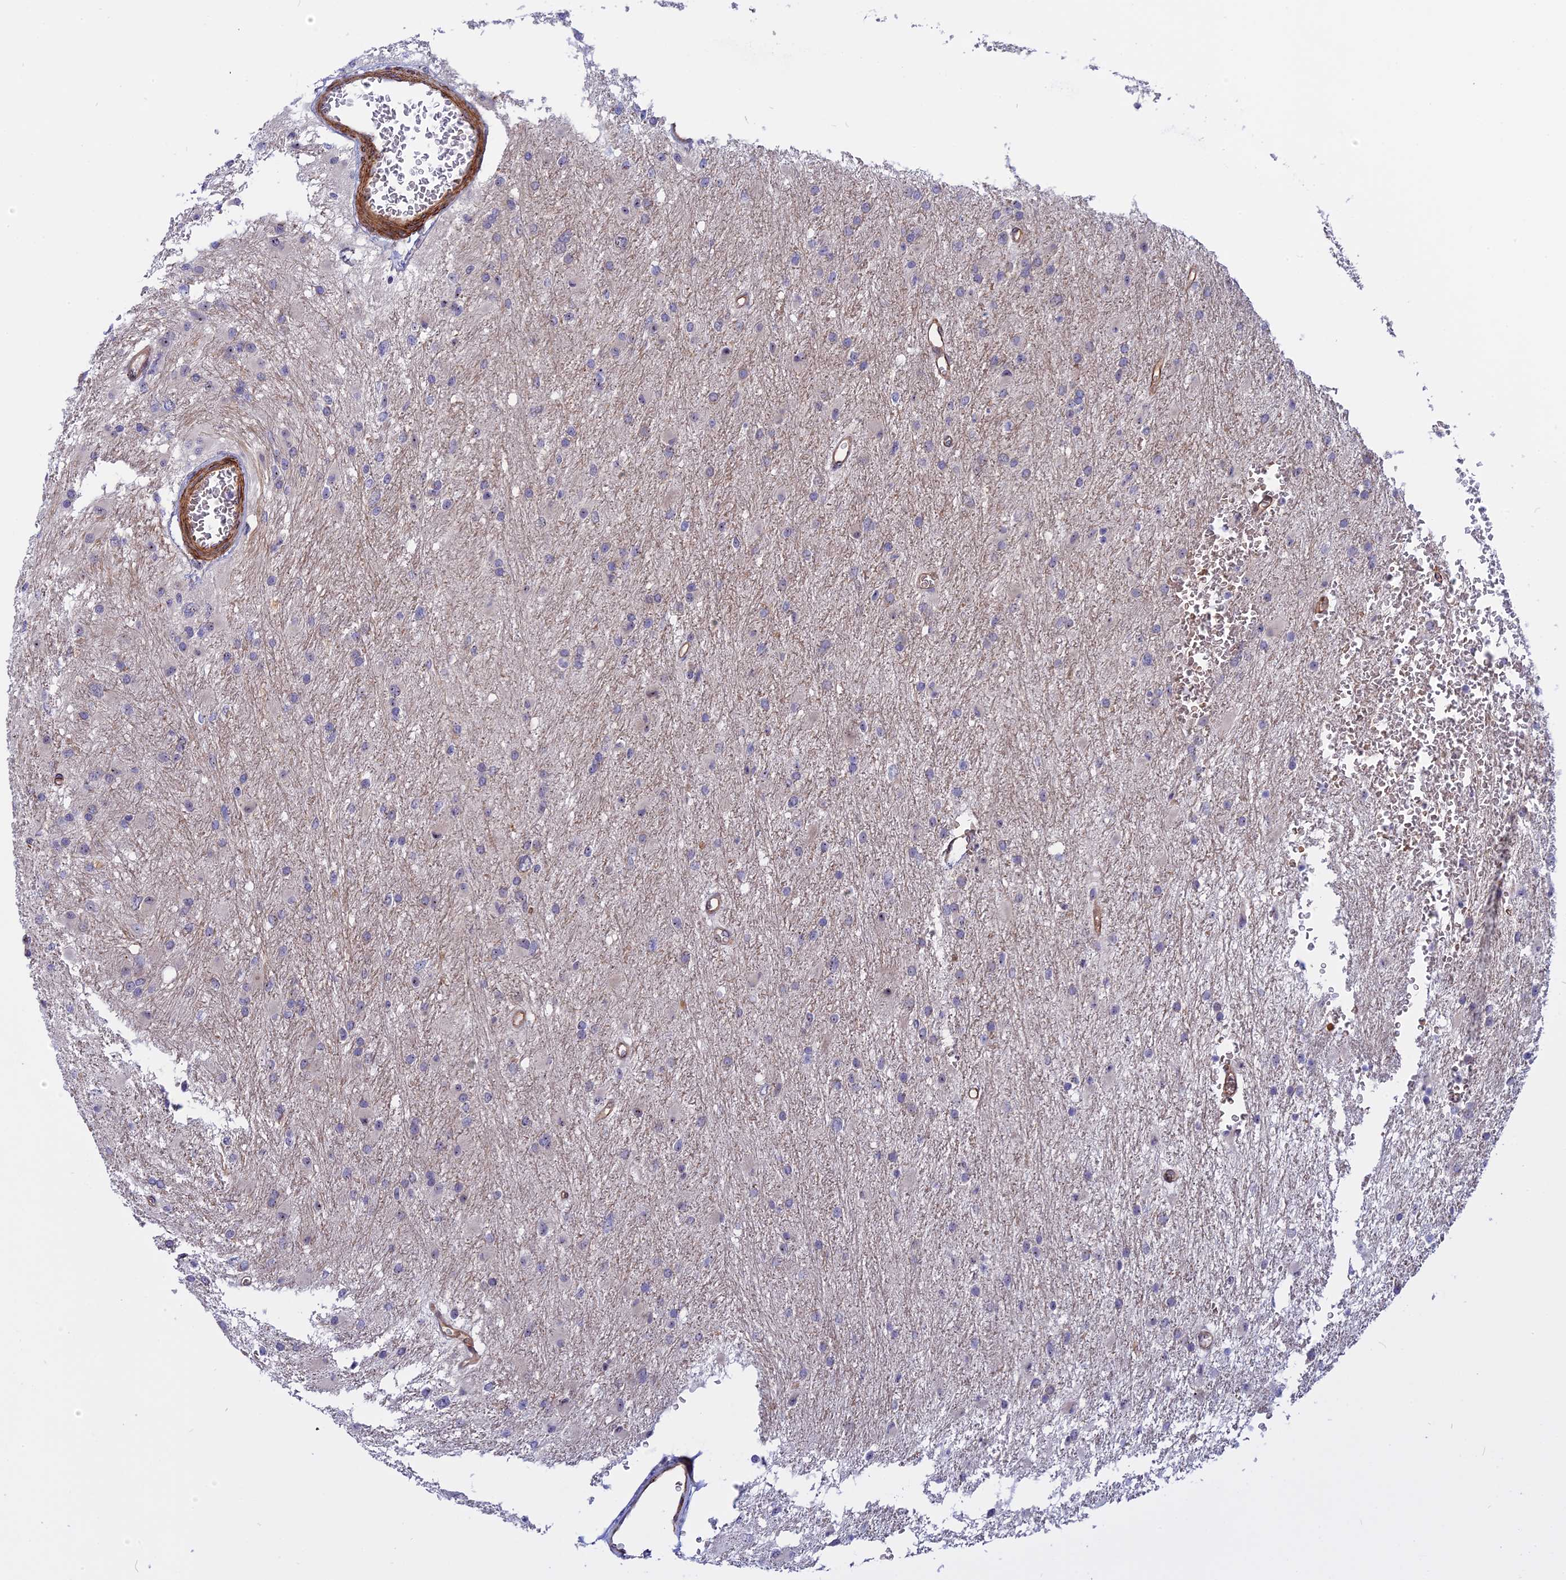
{"staining": {"intensity": "negative", "quantity": "none", "location": "none"}, "tissue": "glioma", "cell_type": "Tumor cells", "image_type": "cancer", "snomed": [{"axis": "morphology", "description": "Glioma, malignant, High grade"}, {"axis": "topography", "description": "Cerebral cortex"}], "caption": "High power microscopy image of an immunohistochemistry (IHC) histopathology image of malignant glioma (high-grade), revealing no significant positivity in tumor cells.", "gene": "DBNDD1", "patient": {"sex": "female", "age": 36}}